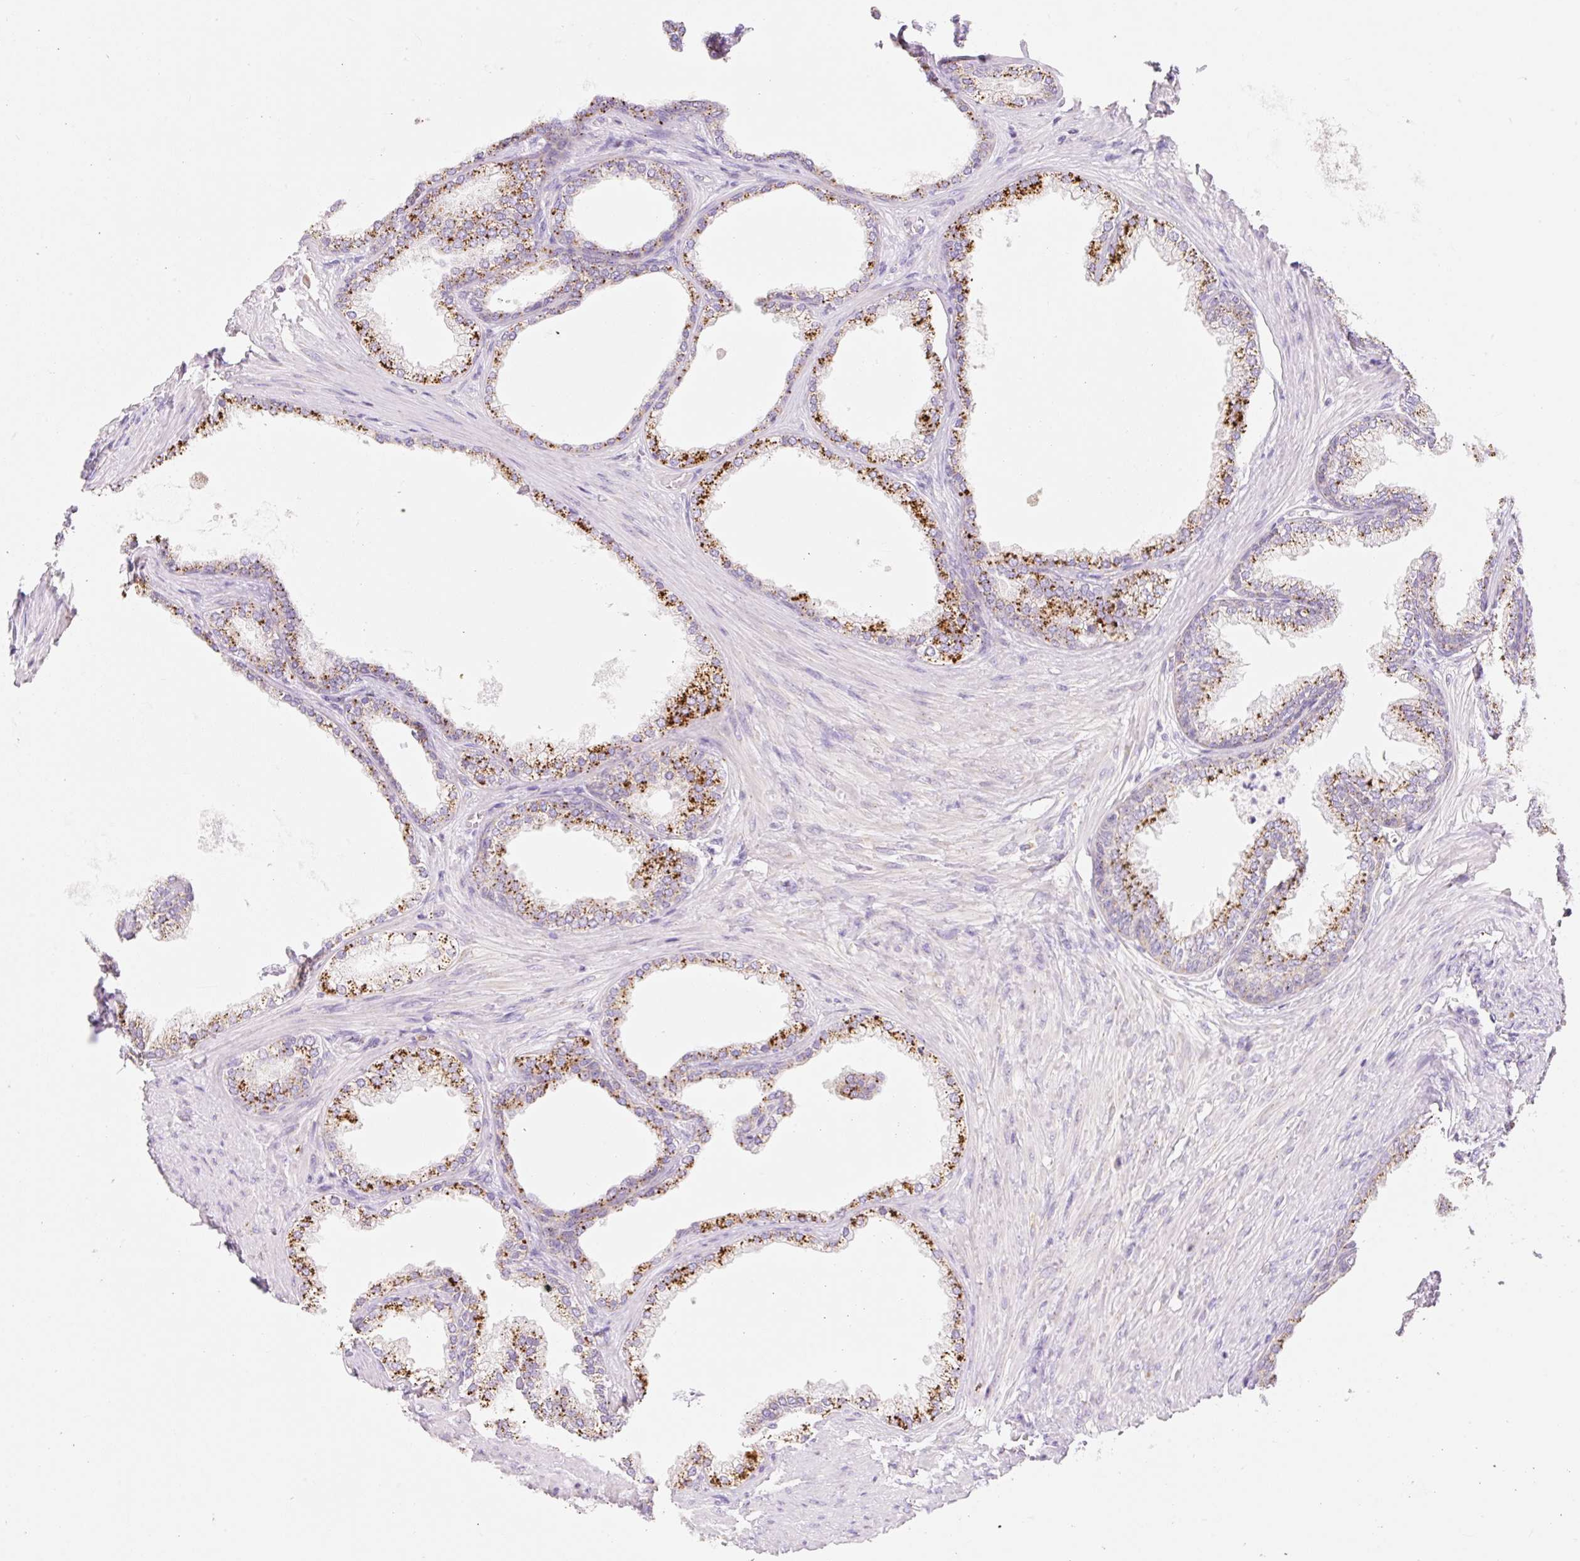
{"staining": {"intensity": "strong", "quantity": "25%-75%", "location": "cytoplasmic/membranous"}, "tissue": "prostate", "cell_type": "Glandular cells", "image_type": "normal", "snomed": [{"axis": "morphology", "description": "Normal tissue, NOS"}, {"axis": "topography", "description": "Prostate"}], "caption": "Immunohistochemical staining of normal prostate demonstrates strong cytoplasmic/membranous protein positivity in approximately 25%-75% of glandular cells. The staining was performed using DAB, with brown indicating positive protein expression. Nuclei are stained blue with hematoxylin.", "gene": "CLEC3A", "patient": {"sex": "male", "age": 76}}